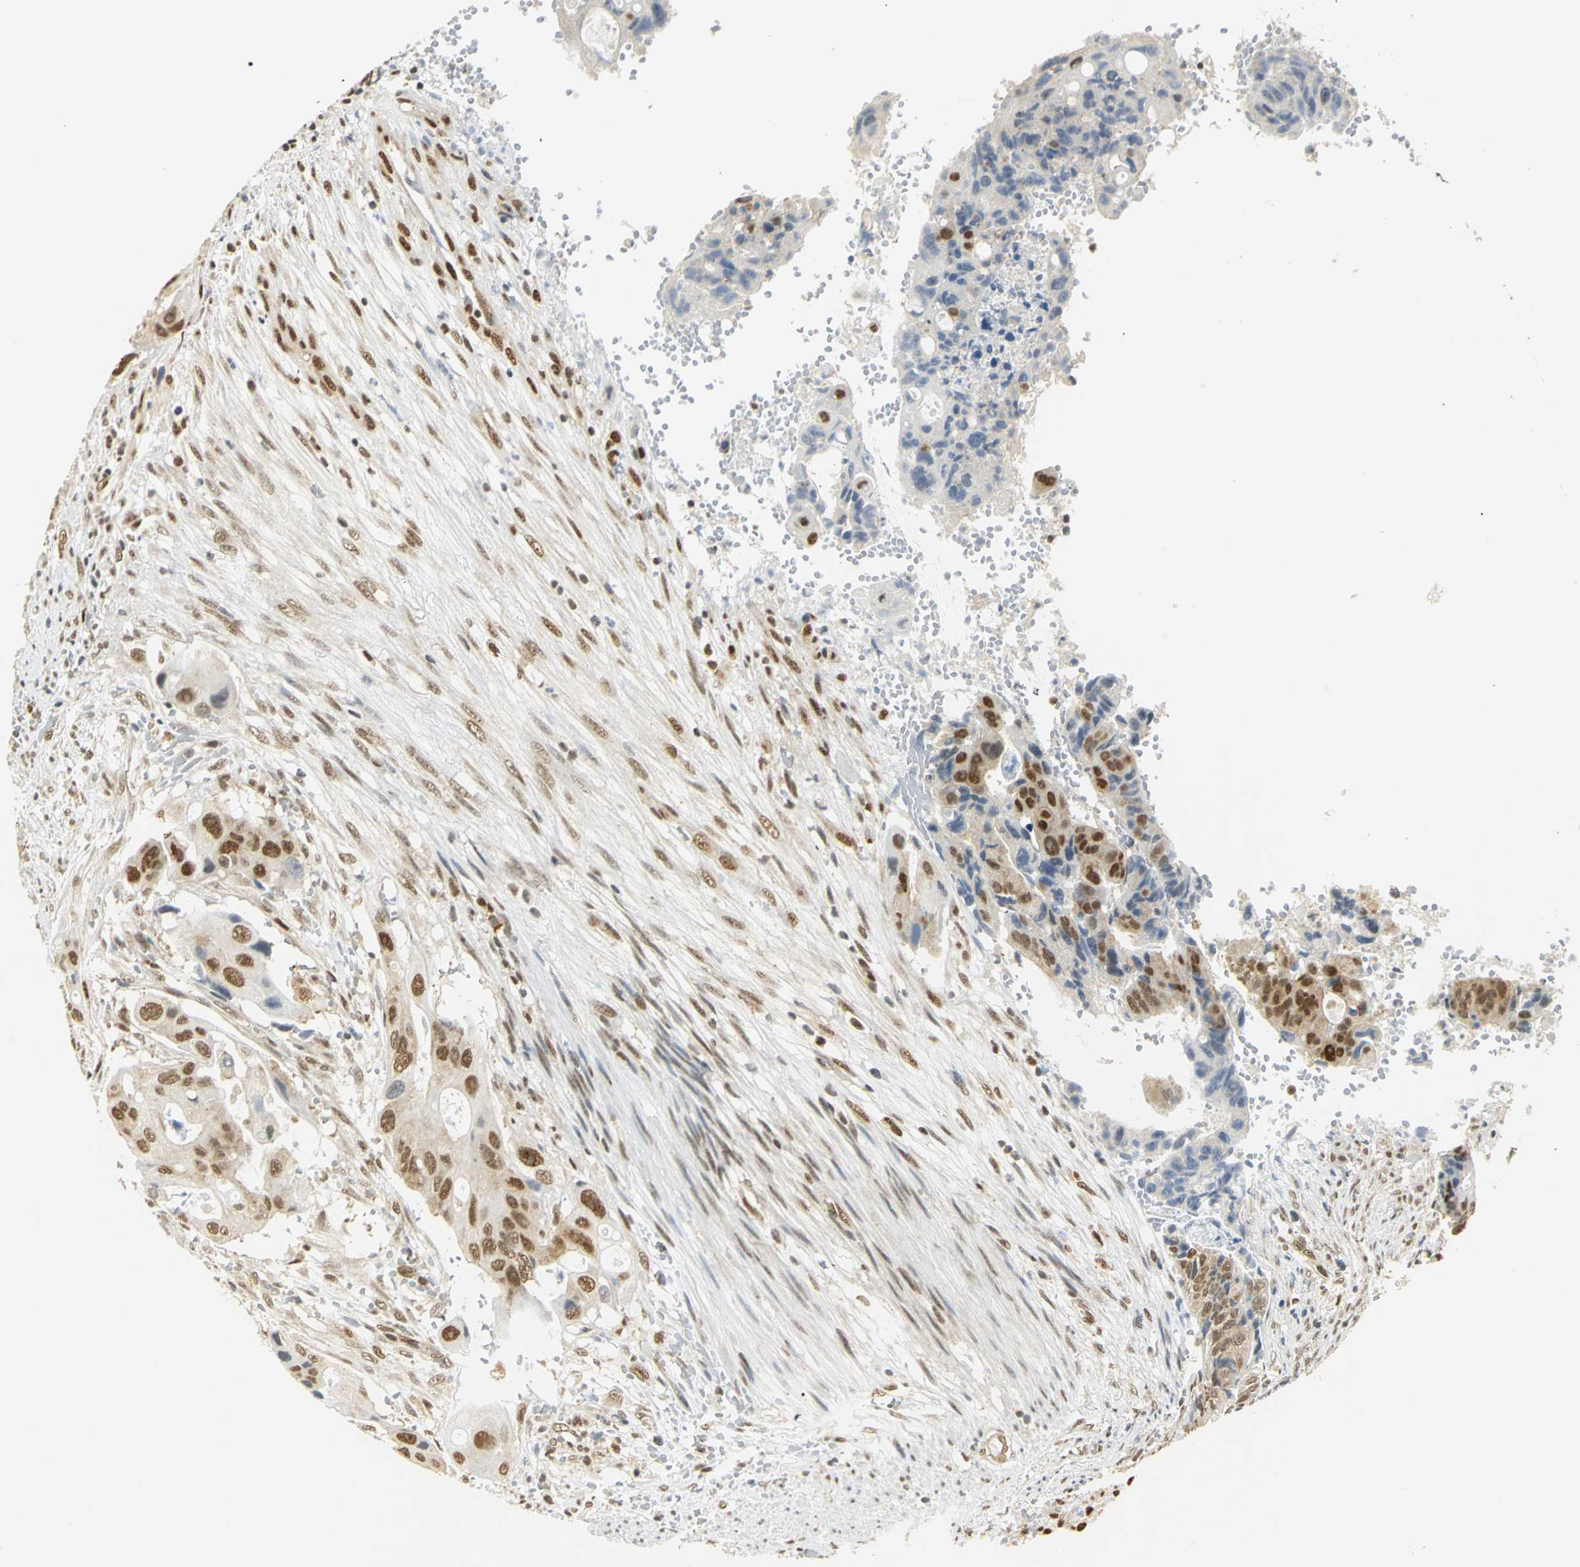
{"staining": {"intensity": "moderate", "quantity": "25%-75%", "location": "cytoplasmic/membranous,nuclear"}, "tissue": "colorectal cancer", "cell_type": "Tumor cells", "image_type": "cancer", "snomed": [{"axis": "morphology", "description": "Adenocarcinoma, NOS"}, {"axis": "topography", "description": "Colon"}], "caption": "The histopathology image displays staining of colorectal cancer, revealing moderate cytoplasmic/membranous and nuclear protein positivity (brown color) within tumor cells.", "gene": "DDX5", "patient": {"sex": "female", "age": 57}}